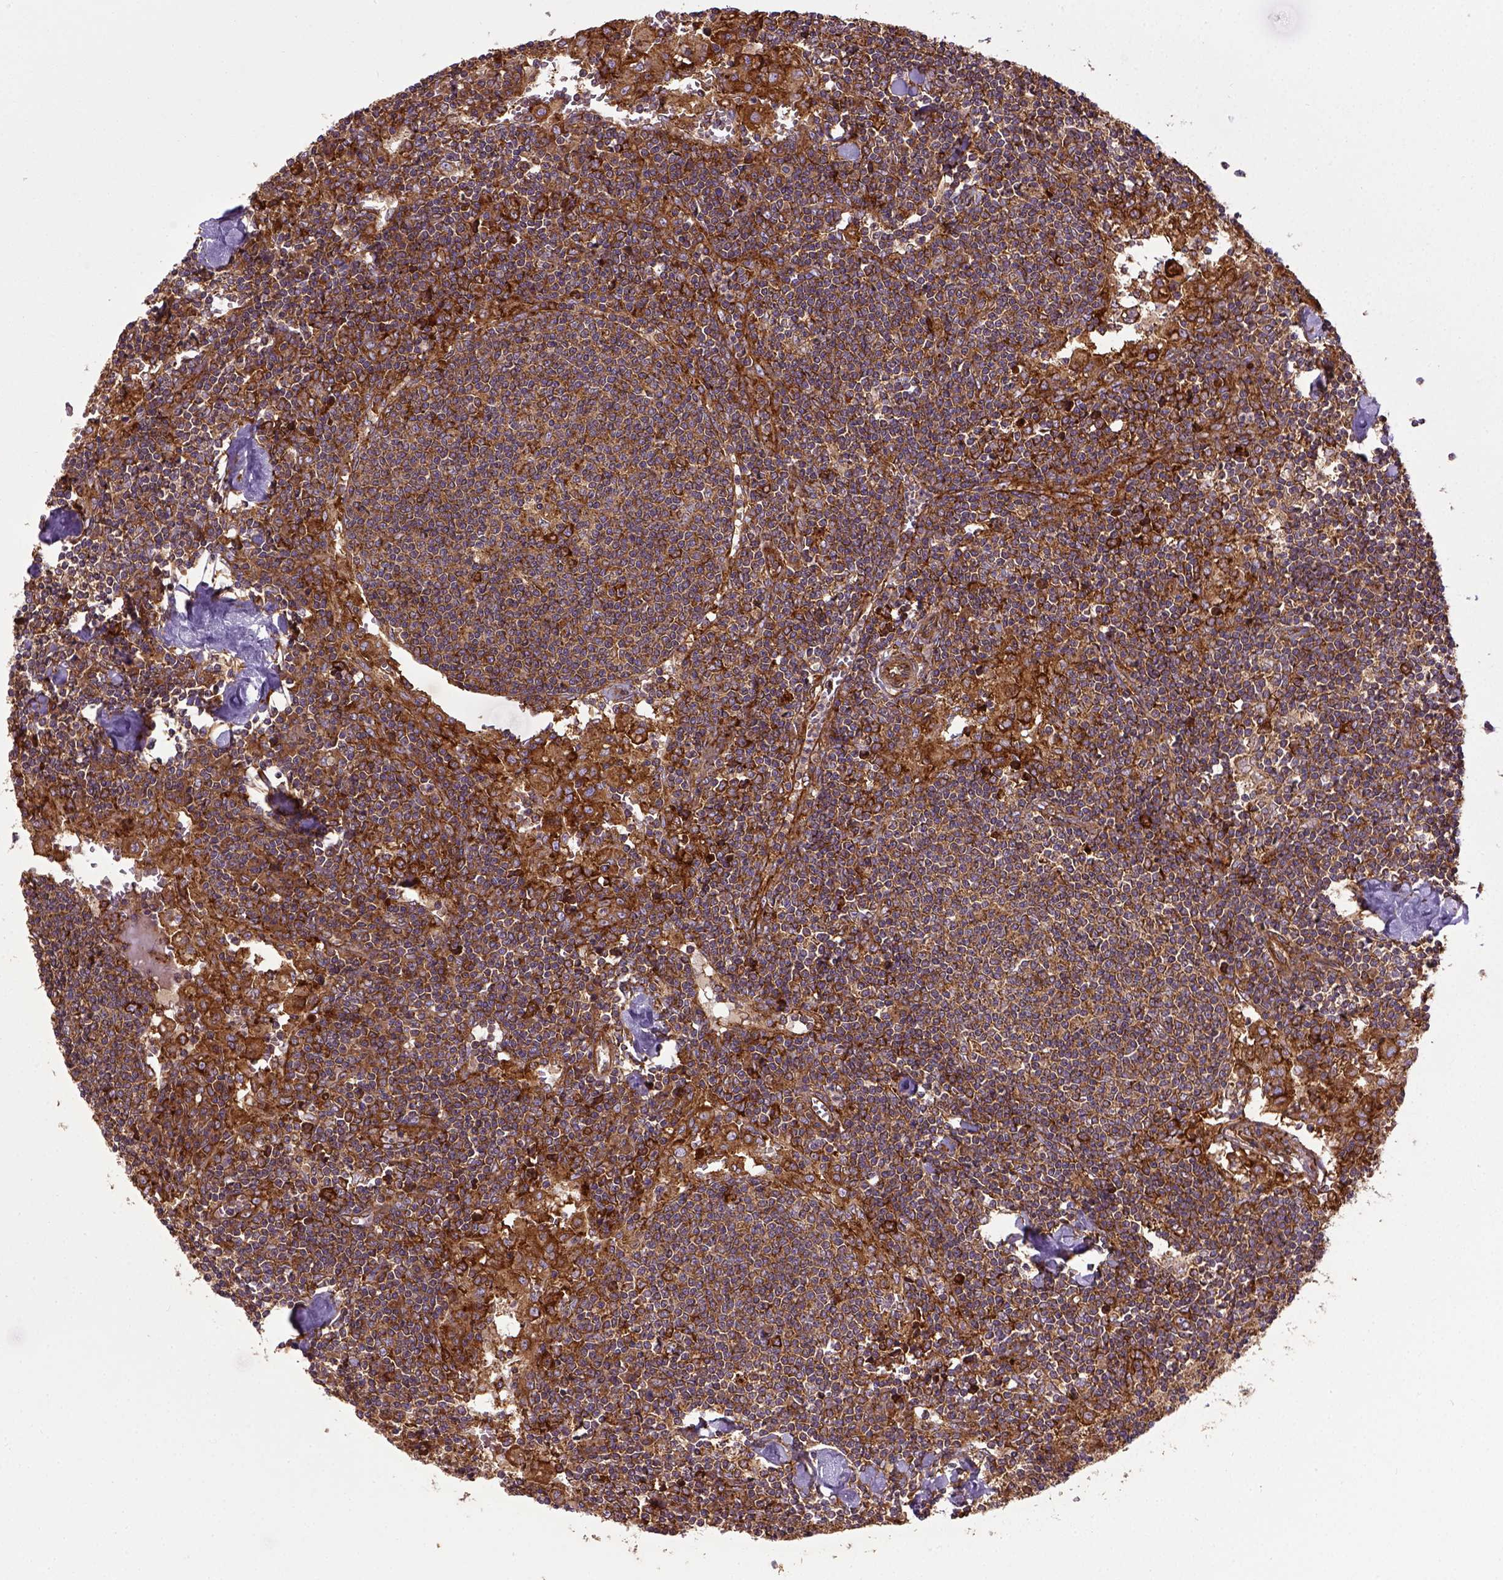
{"staining": {"intensity": "strong", "quantity": ">75%", "location": "cytoplasmic/membranous"}, "tissue": "lymph node", "cell_type": "Germinal center cells", "image_type": "normal", "snomed": [{"axis": "morphology", "description": "Normal tissue, NOS"}, {"axis": "topography", "description": "Lymph node"}], "caption": "High-power microscopy captured an IHC histopathology image of benign lymph node, revealing strong cytoplasmic/membranous expression in approximately >75% of germinal center cells. The staining was performed using DAB, with brown indicating positive protein expression. Nuclei are stained blue with hematoxylin.", "gene": "CAPRIN1", "patient": {"sex": "male", "age": 55}}